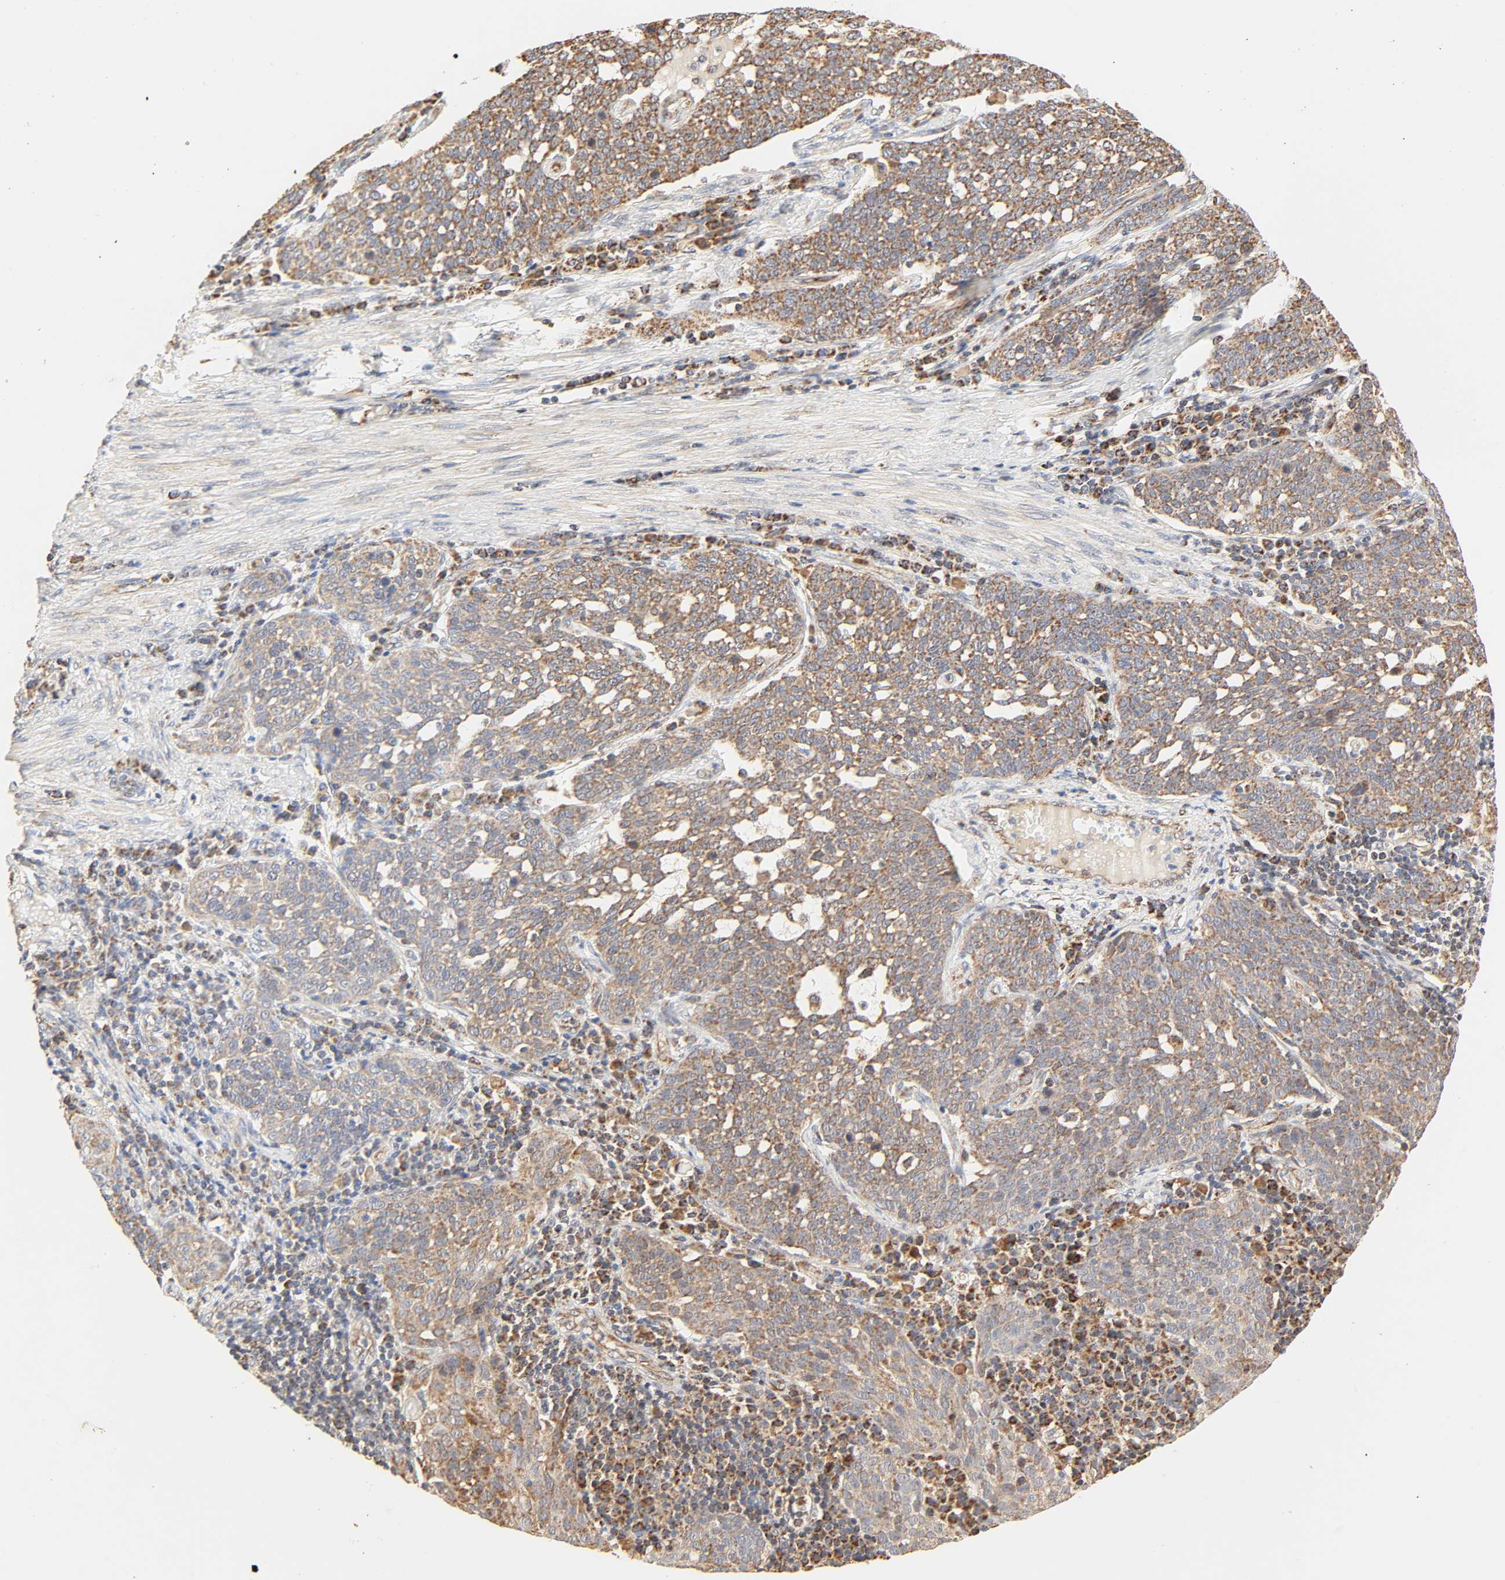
{"staining": {"intensity": "moderate", "quantity": ">75%", "location": "cytoplasmic/membranous"}, "tissue": "cervical cancer", "cell_type": "Tumor cells", "image_type": "cancer", "snomed": [{"axis": "morphology", "description": "Squamous cell carcinoma, NOS"}, {"axis": "topography", "description": "Cervix"}], "caption": "Cervical squamous cell carcinoma stained with a brown dye displays moderate cytoplasmic/membranous positive staining in about >75% of tumor cells.", "gene": "ZMAT5", "patient": {"sex": "female", "age": 34}}